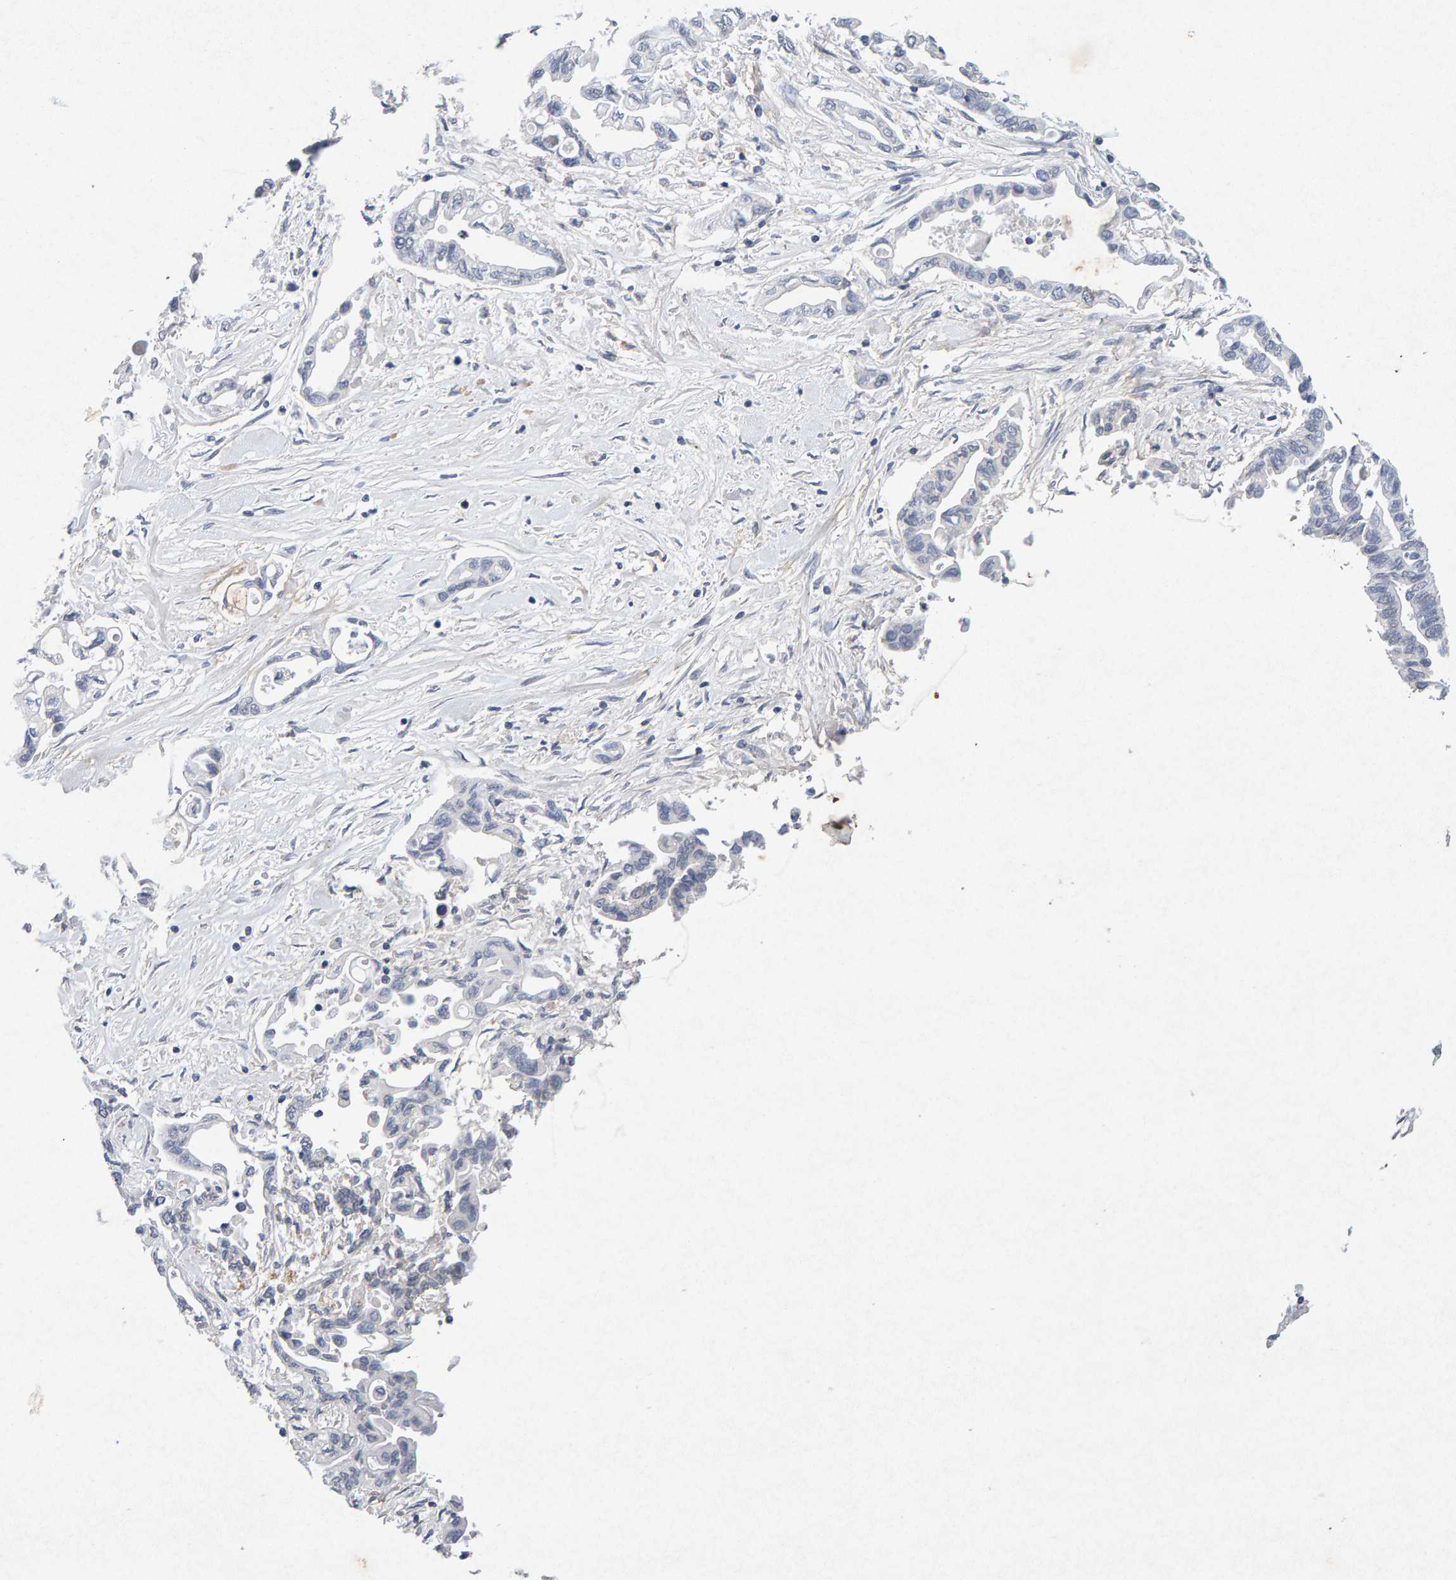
{"staining": {"intensity": "negative", "quantity": "none", "location": "none"}, "tissue": "pancreatic cancer", "cell_type": "Tumor cells", "image_type": "cancer", "snomed": [{"axis": "morphology", "description": "Adenocarcinoma, NOS"}, {"axis": "topography", "description": "Pancreas"}], "caption": "A micrograph of human adenocarcinoma (pancreatic) is negative for staining in tumor cells. The staining was performed using DAB (3,3'-diaminobenzidine) to visualize the protein expression in brown, while the nuclei were stained in blue with hematoxylin (Magnification: 20x).", "gene": "PTPRM", "patient": {"sex": "female", "age": 57}}